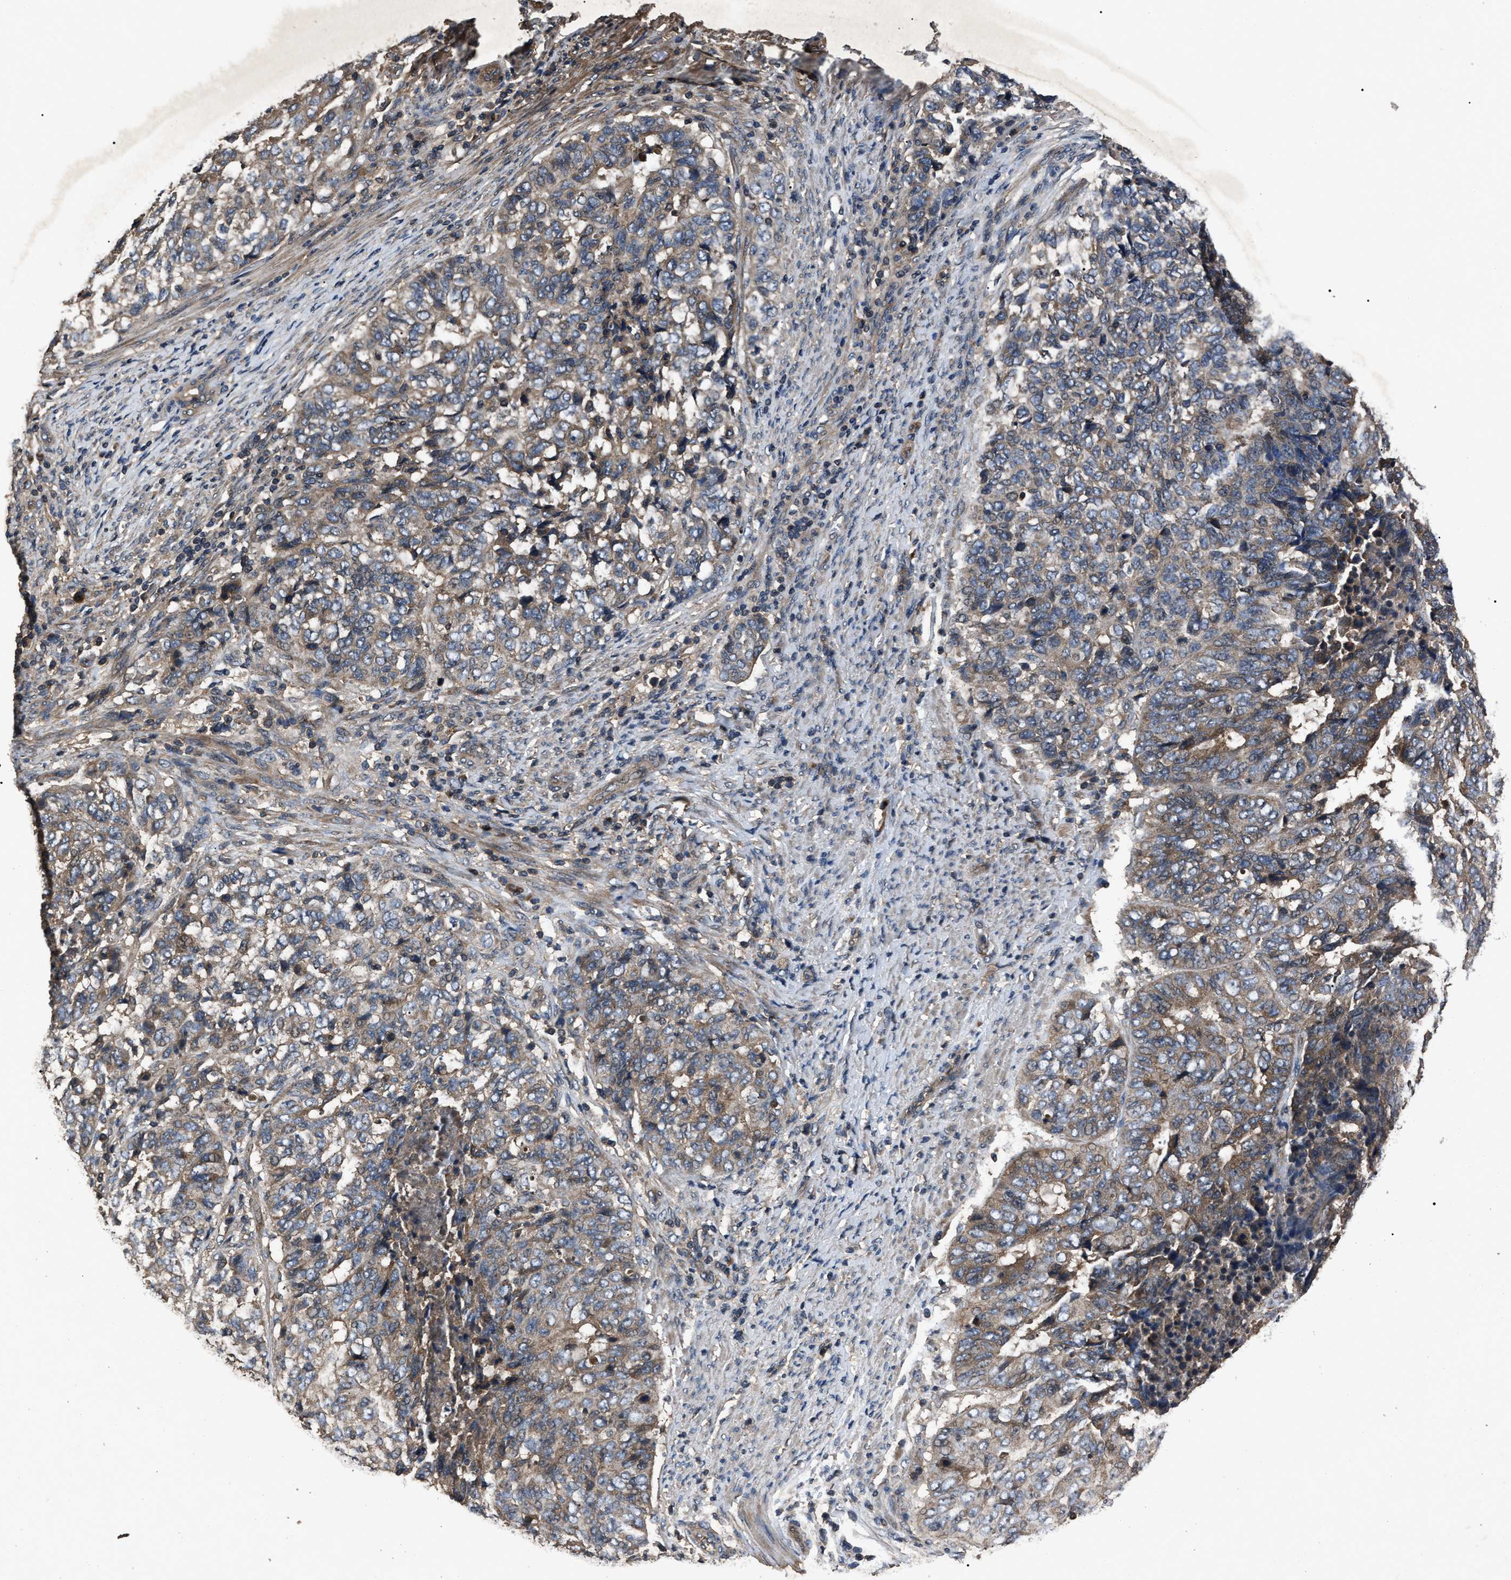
{"staining": {"intensity": "weak", "quantity": "25%-75%", "location": "cytoplasmic/membranous"}, "tissue": "endometrial cancer", "cell_type": "Tumor cells", "image_type": "cancer", "snomed": [{"axis": "morphology", "description": "Adenocarcinoma, NOS"}, {"axis": "topography", "description": "Endometrium"}], "caption": "An immunohistochemistry (IHC) image of neoplastic tissue is shown. Protein staining in brown shows weak cytoplasmic/membranous positivity in adenocarcinoma (endometrial) within tumor cells.", "gene": "RNF216", "patient": {"sex": "female", "age": 80}}